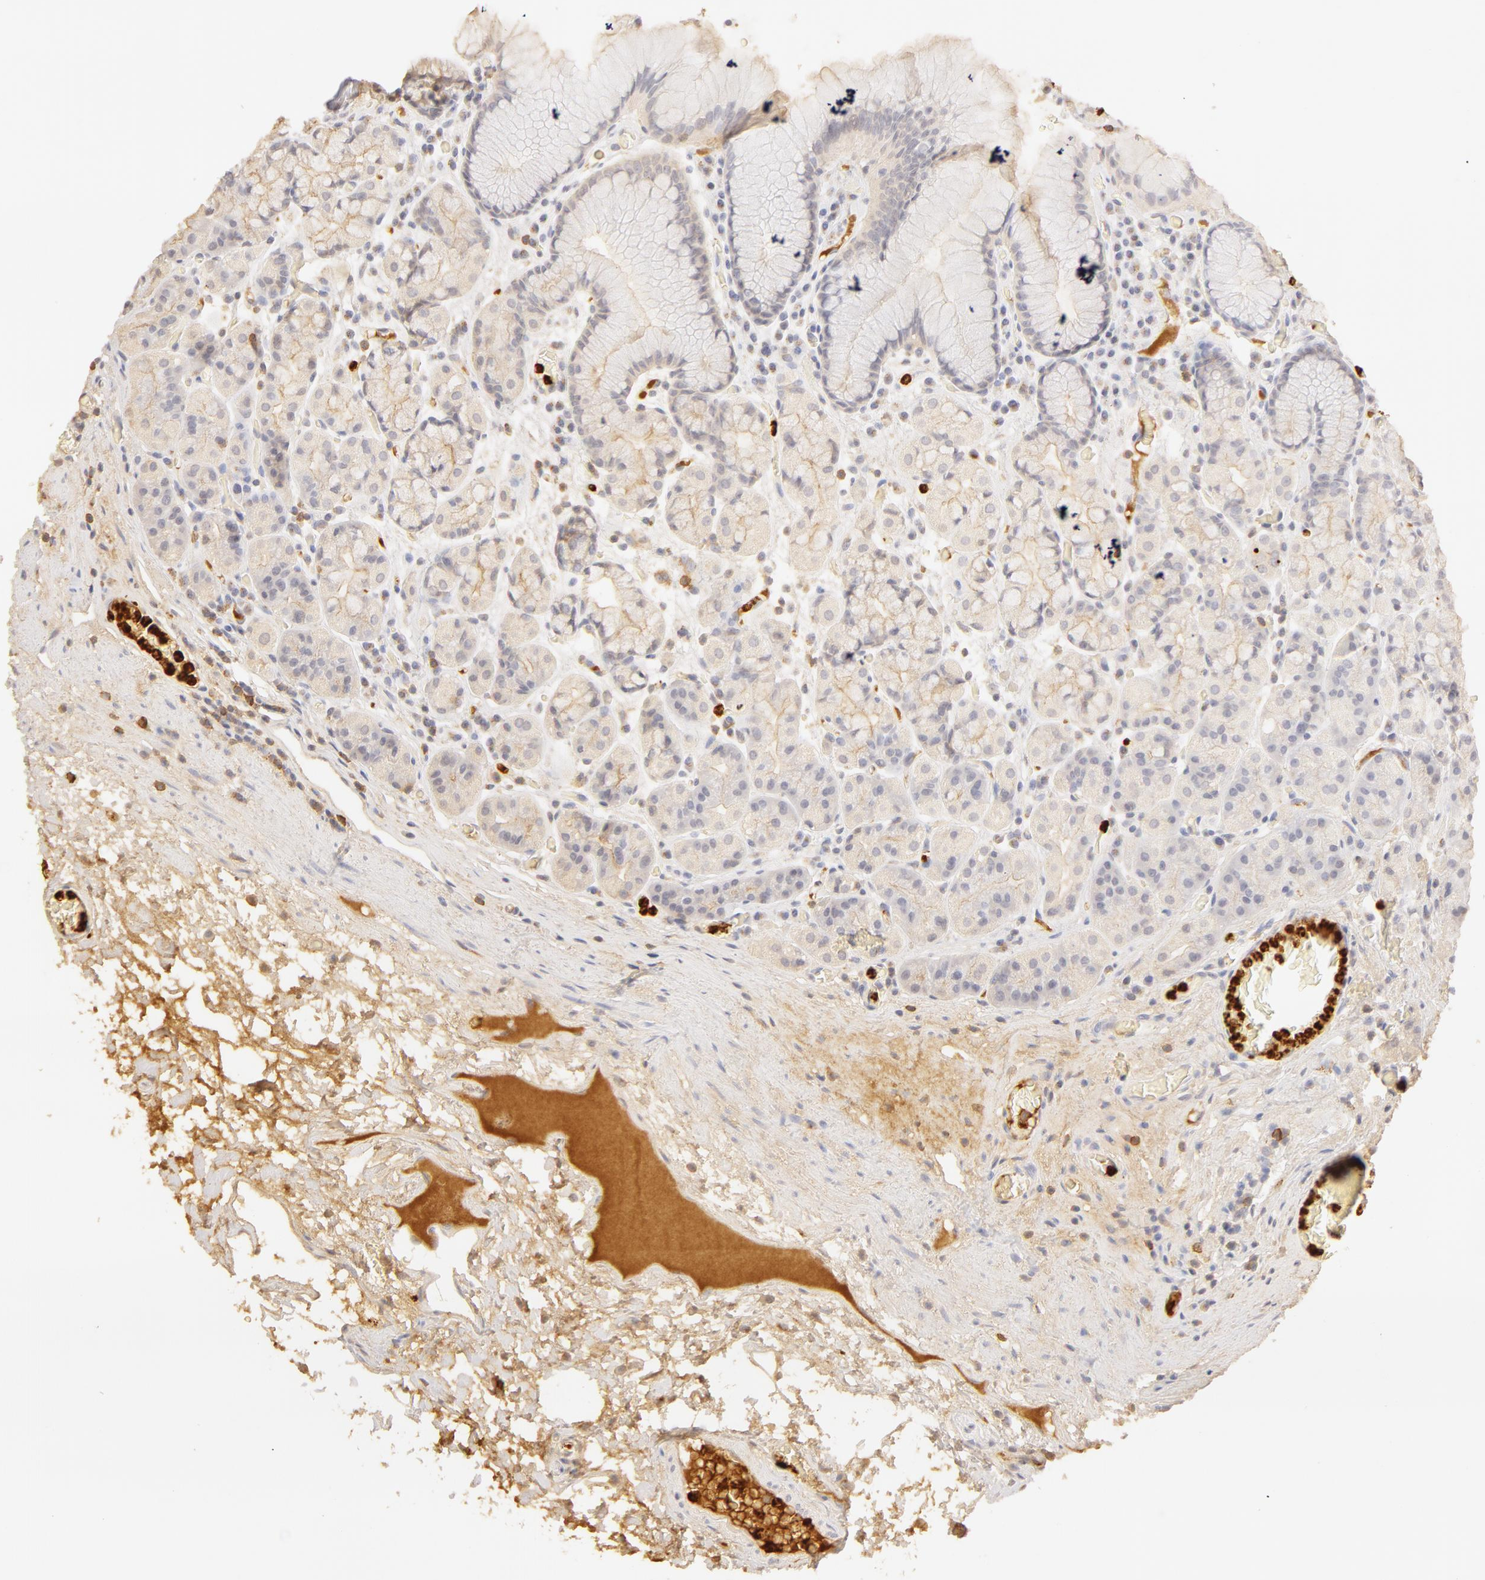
{"staining": {"intensity": "negative", "quantity": "none", "location": "none"}, "tissue": "stomach", "cell_type": "Glandular cells", "image_type": "normal", "snomed": [{"axis": "morphology", "description": "Normal tissue, NOS"}, {"axis": "topography", "description": "Stomach, lower"}], "caption": "Protein analysis of unremarkable stomach reveals no significant expression in glandular cells.", "gene": "C1R", "patient": {"sex": "male", "age": 58}}